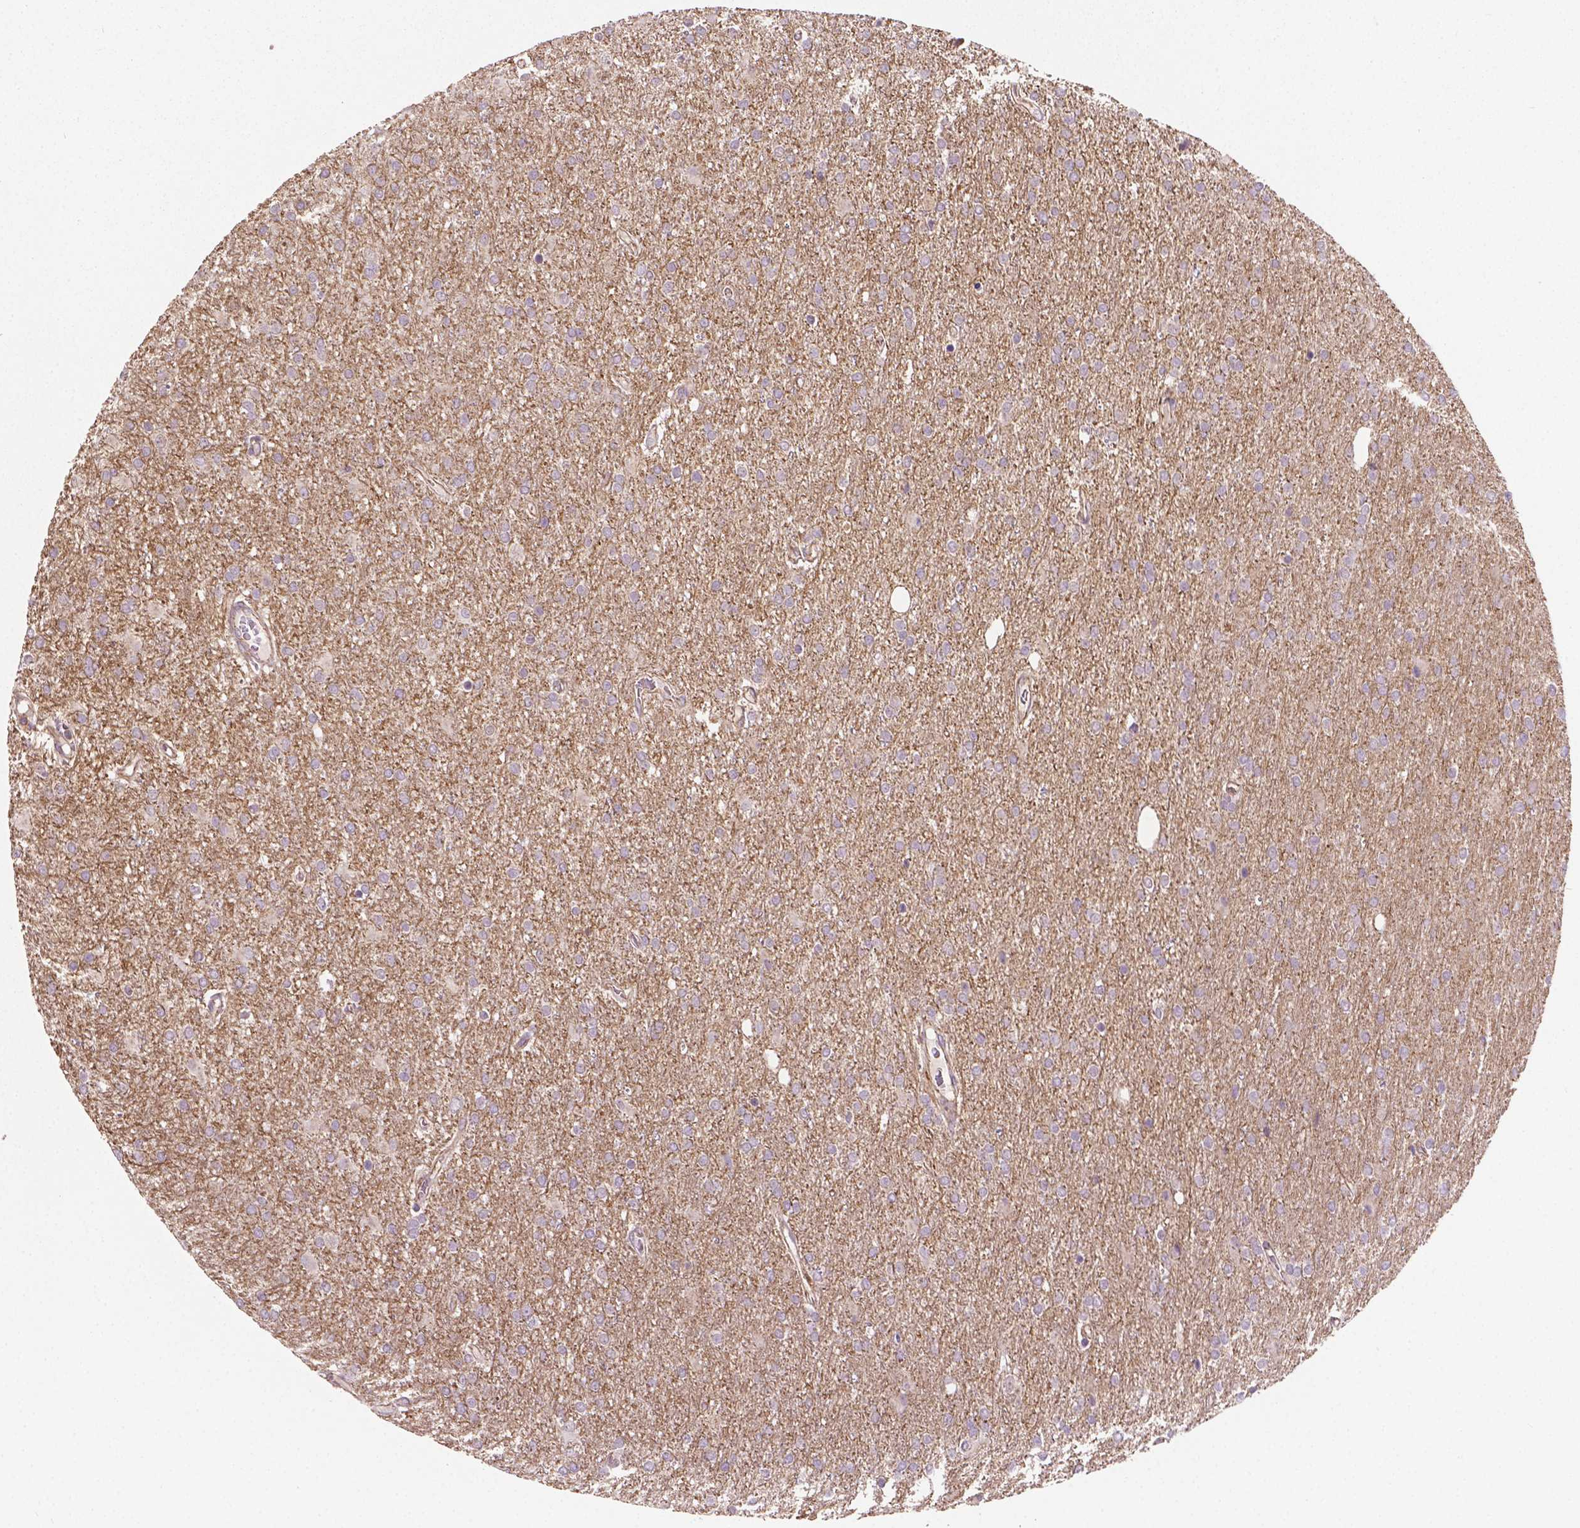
{"staining": {"intensity": "negative", "quantity": "none", "location": "none"}, "tissue": "glioma", "cell_type": "Tumor cells", "image_type": "cancer", "snomed": [{"axis": "morphology", "description": "Glioma, malignant, High grade"}, {"axis": "topography", "description": "Cerebral cortex"}], "caption": "Tumor cells show no significant protein staining in malignant glioma (high-grade). (Immunohistochemistry (ihc), brightfield microscopy, high magnification).", "gene": "TCAF1", "patient": {"sex": "male", "age": 70}}